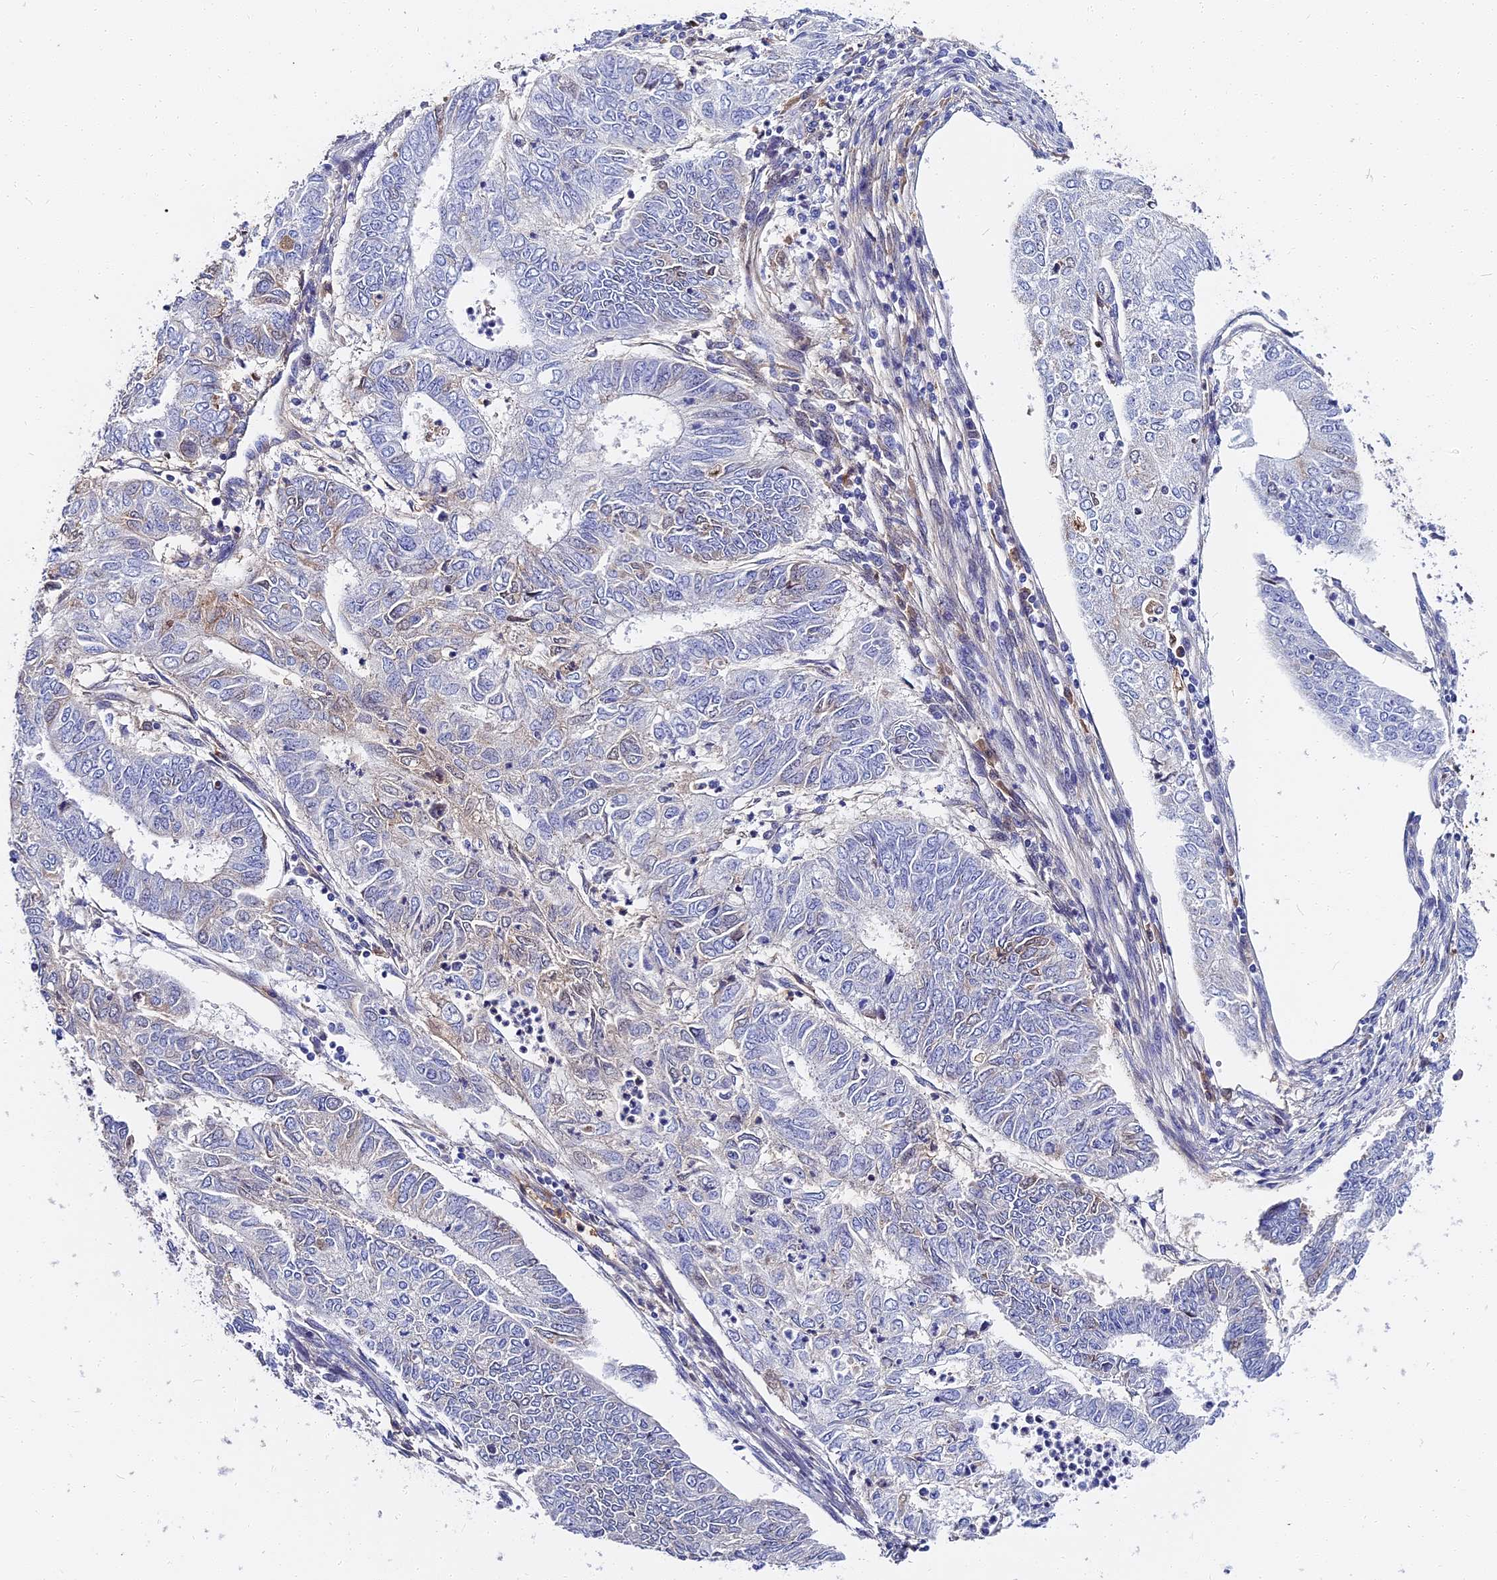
{"staining": {"intensity": "negative", "quantity": "none", "location": "none"}, "tissue": "endometrial cancer", "cell_type": "Tumor cells", "image_type": "cancer", "snomed": [{"axis": "morphology", "description": "Adenocarcinoma, NOS"}, {"axis": "topography", "description": "Endometrium"}], "caption": "Endometrial adenocarcinoma was stained to show a protein in brown. There is no significant staining in tumor cells.", "gene": "ITIH1", "patient": {"sex": "female", "age": 68}}